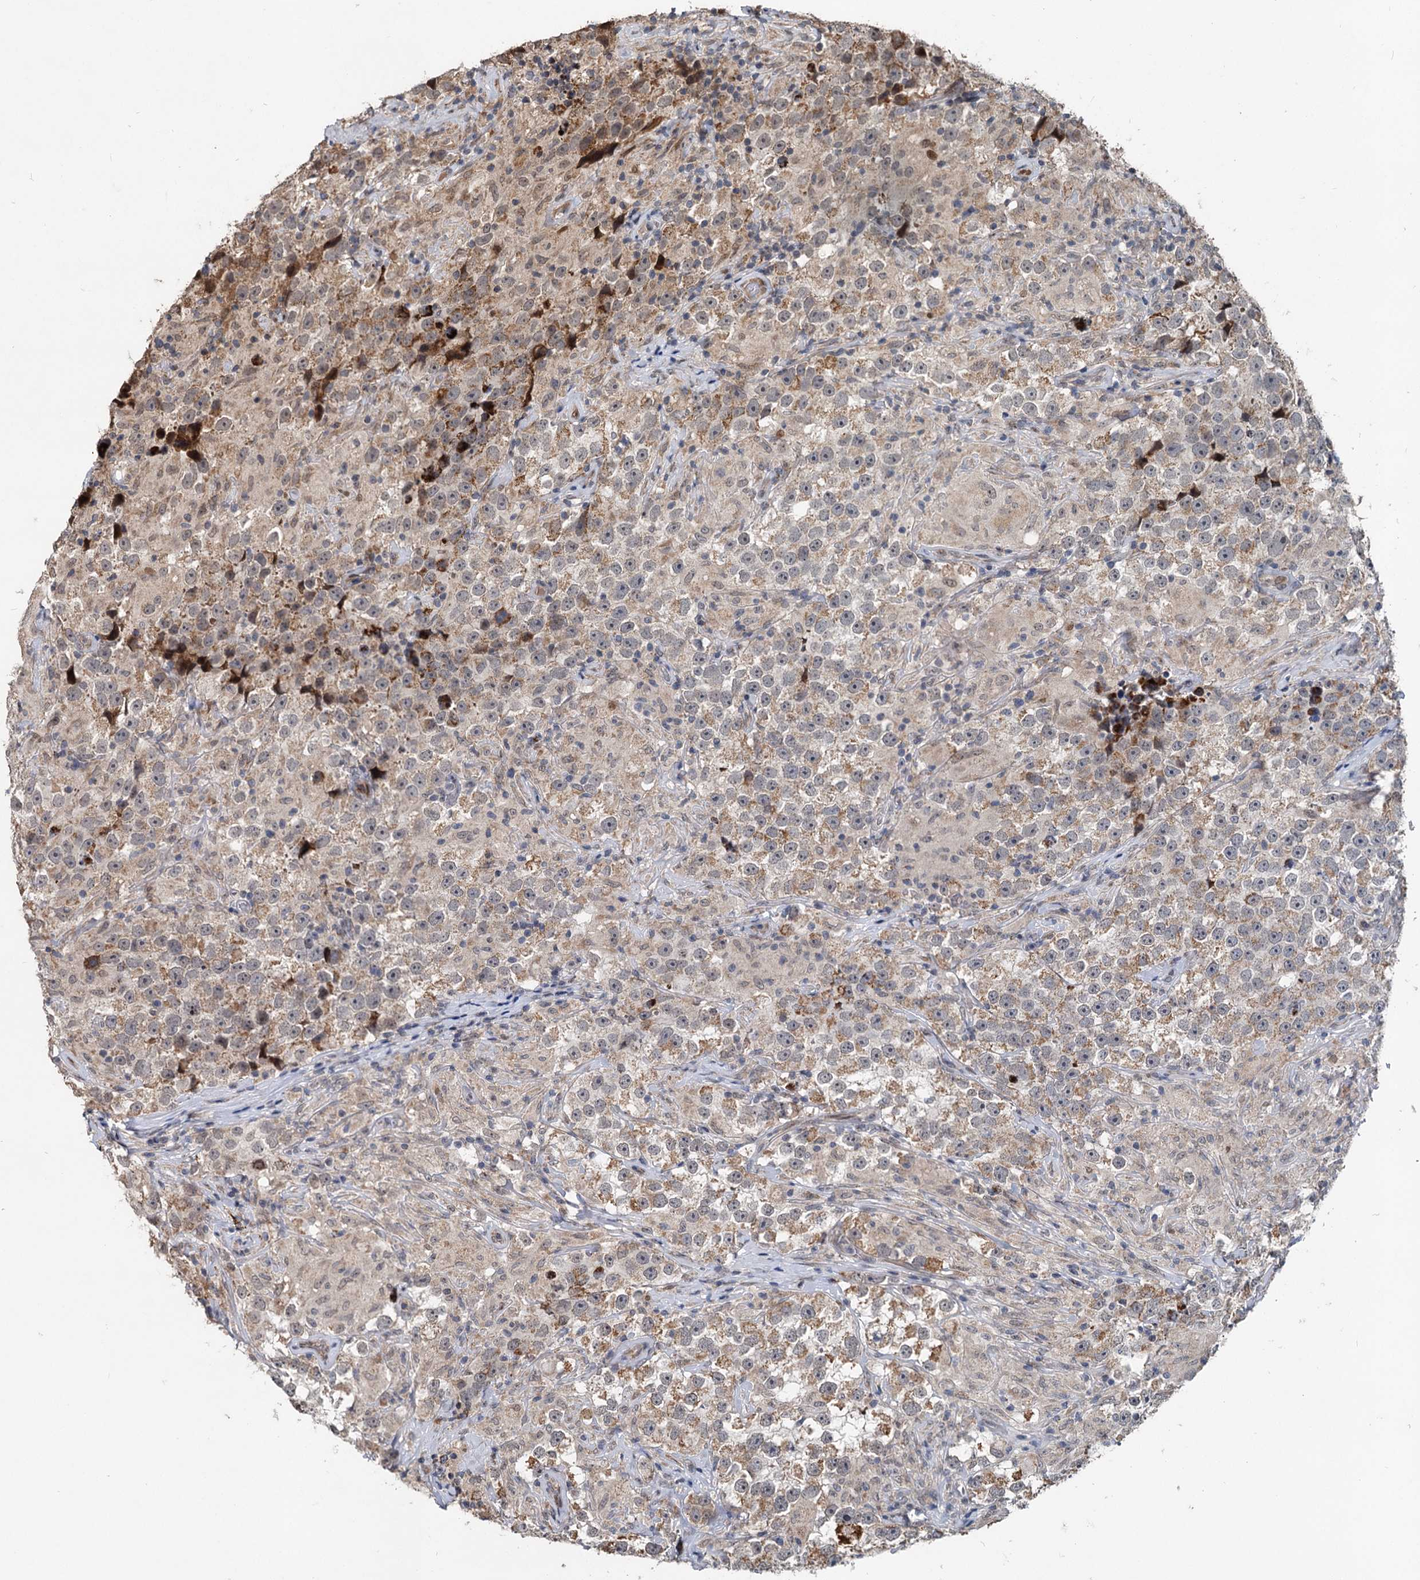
{"staining": {"intensity": "moderate", "quantity": "25%-75%", "location": "cytoplasmic/membranous"}, "tissue": "testis cancer", "cell_type": "Tumor cells", "image_type": "cancer", "snomed": [{"axis": "morphology", "description": "Seminoma, NOS"}, {"axis": "topography", "description": "Testis"}], "caption": "Human testis cancer stained with a protein marker displays moderate staining in tumor cells.", "gene": "RITA1", "patient": {"sex": "male", "age": 46}}